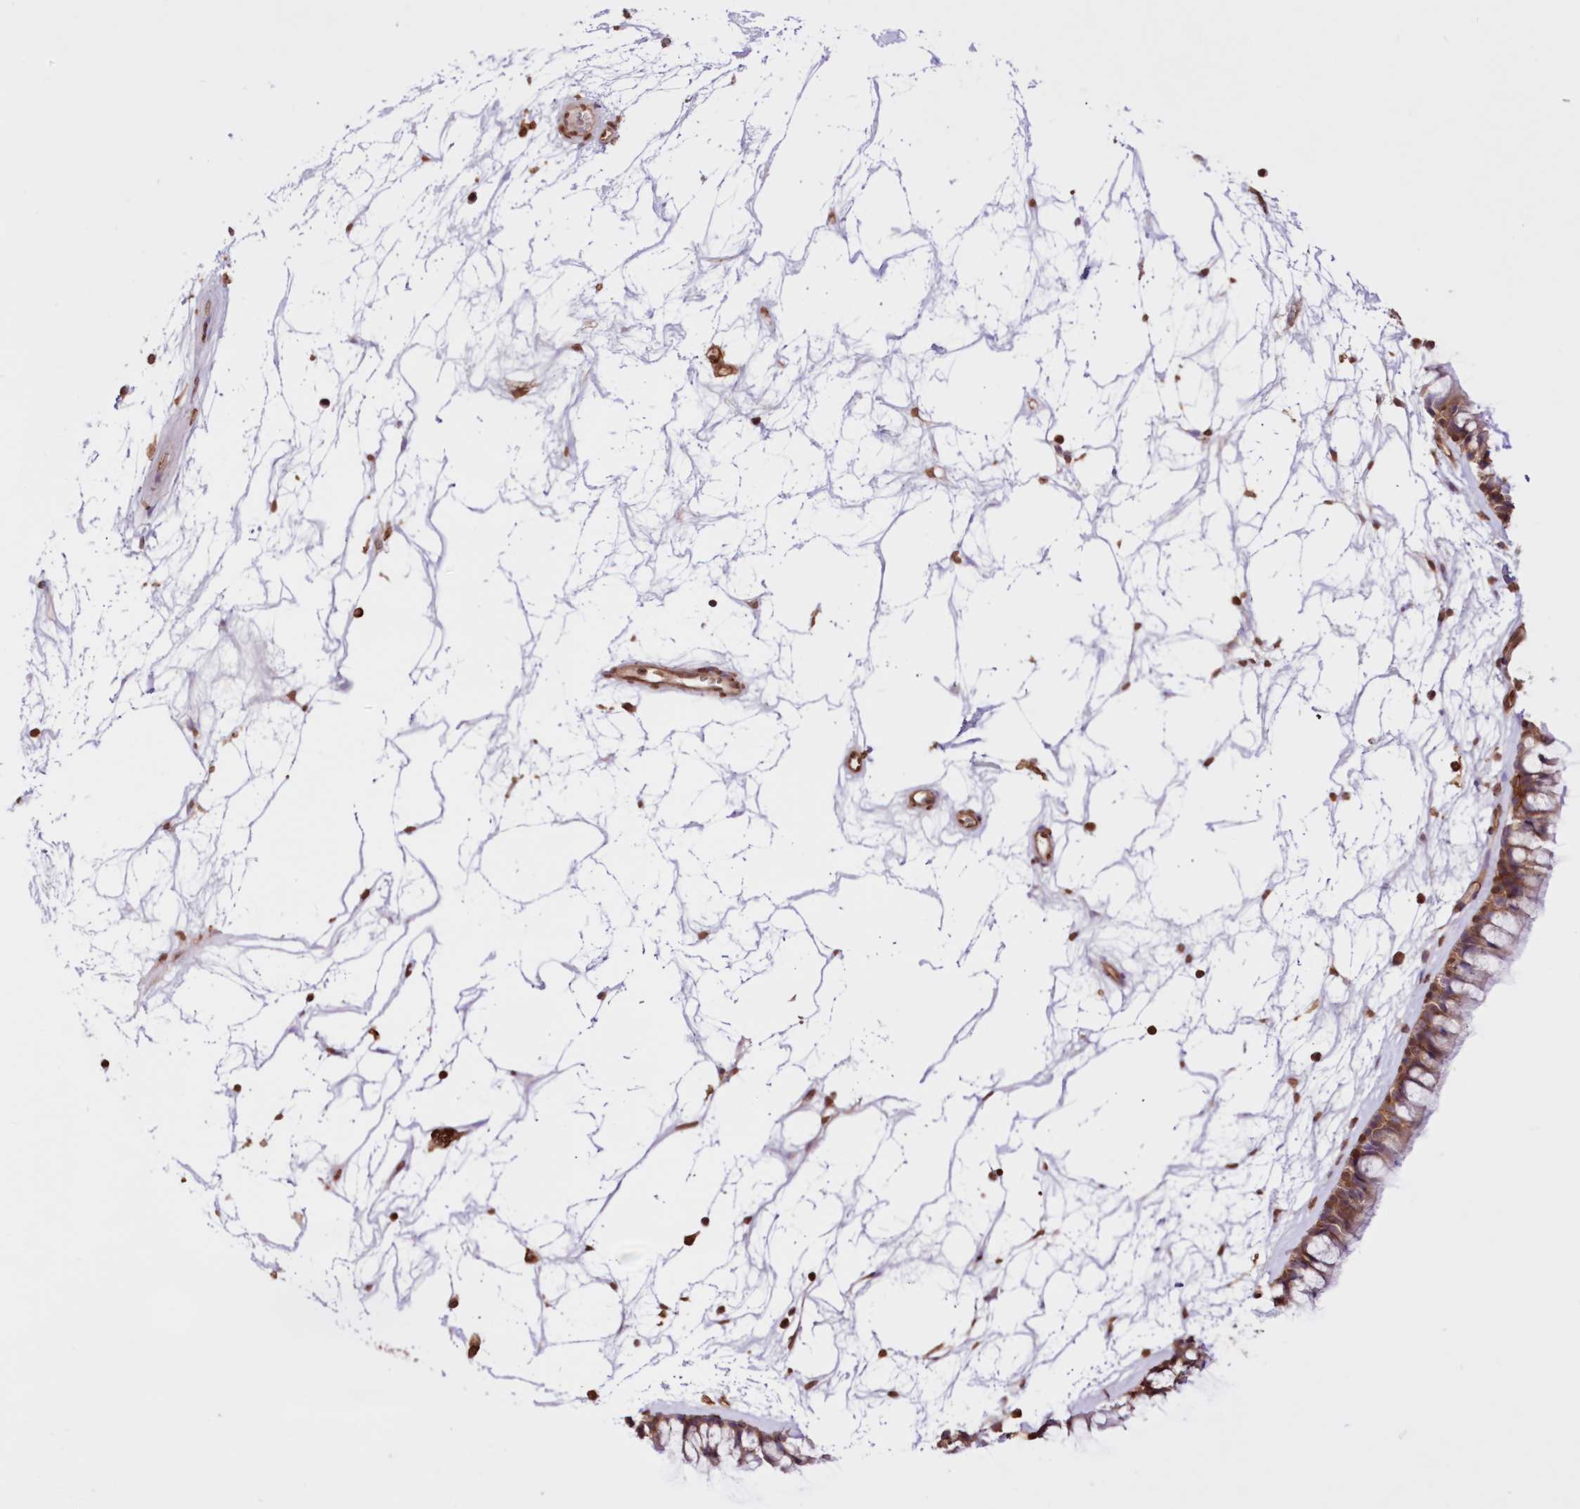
{"staining": {"intensity": "moderate", "quantity": ">75%", "location": "cytoplasmic/membranous"}, "tissue": "nasopharynx", "cell_type": "Respiratory epithelial cells", "image_type": "normal", "snomed": [{"axis": "morphology", "description": "Normal tissue, NOS"}, {"axis": "topography", "description": "Nasopharynx"}], "caption": "Respiratory epithelial cells exhibit moderate cytoplasmic/membranous positivity in approximately >75% of cells in normal nasopharynx. (brown staining indicates protein expression, while blue staining denotes nuclei).", "gene": "FCHO2", "patient": {"sex": "male", "age": 64}}